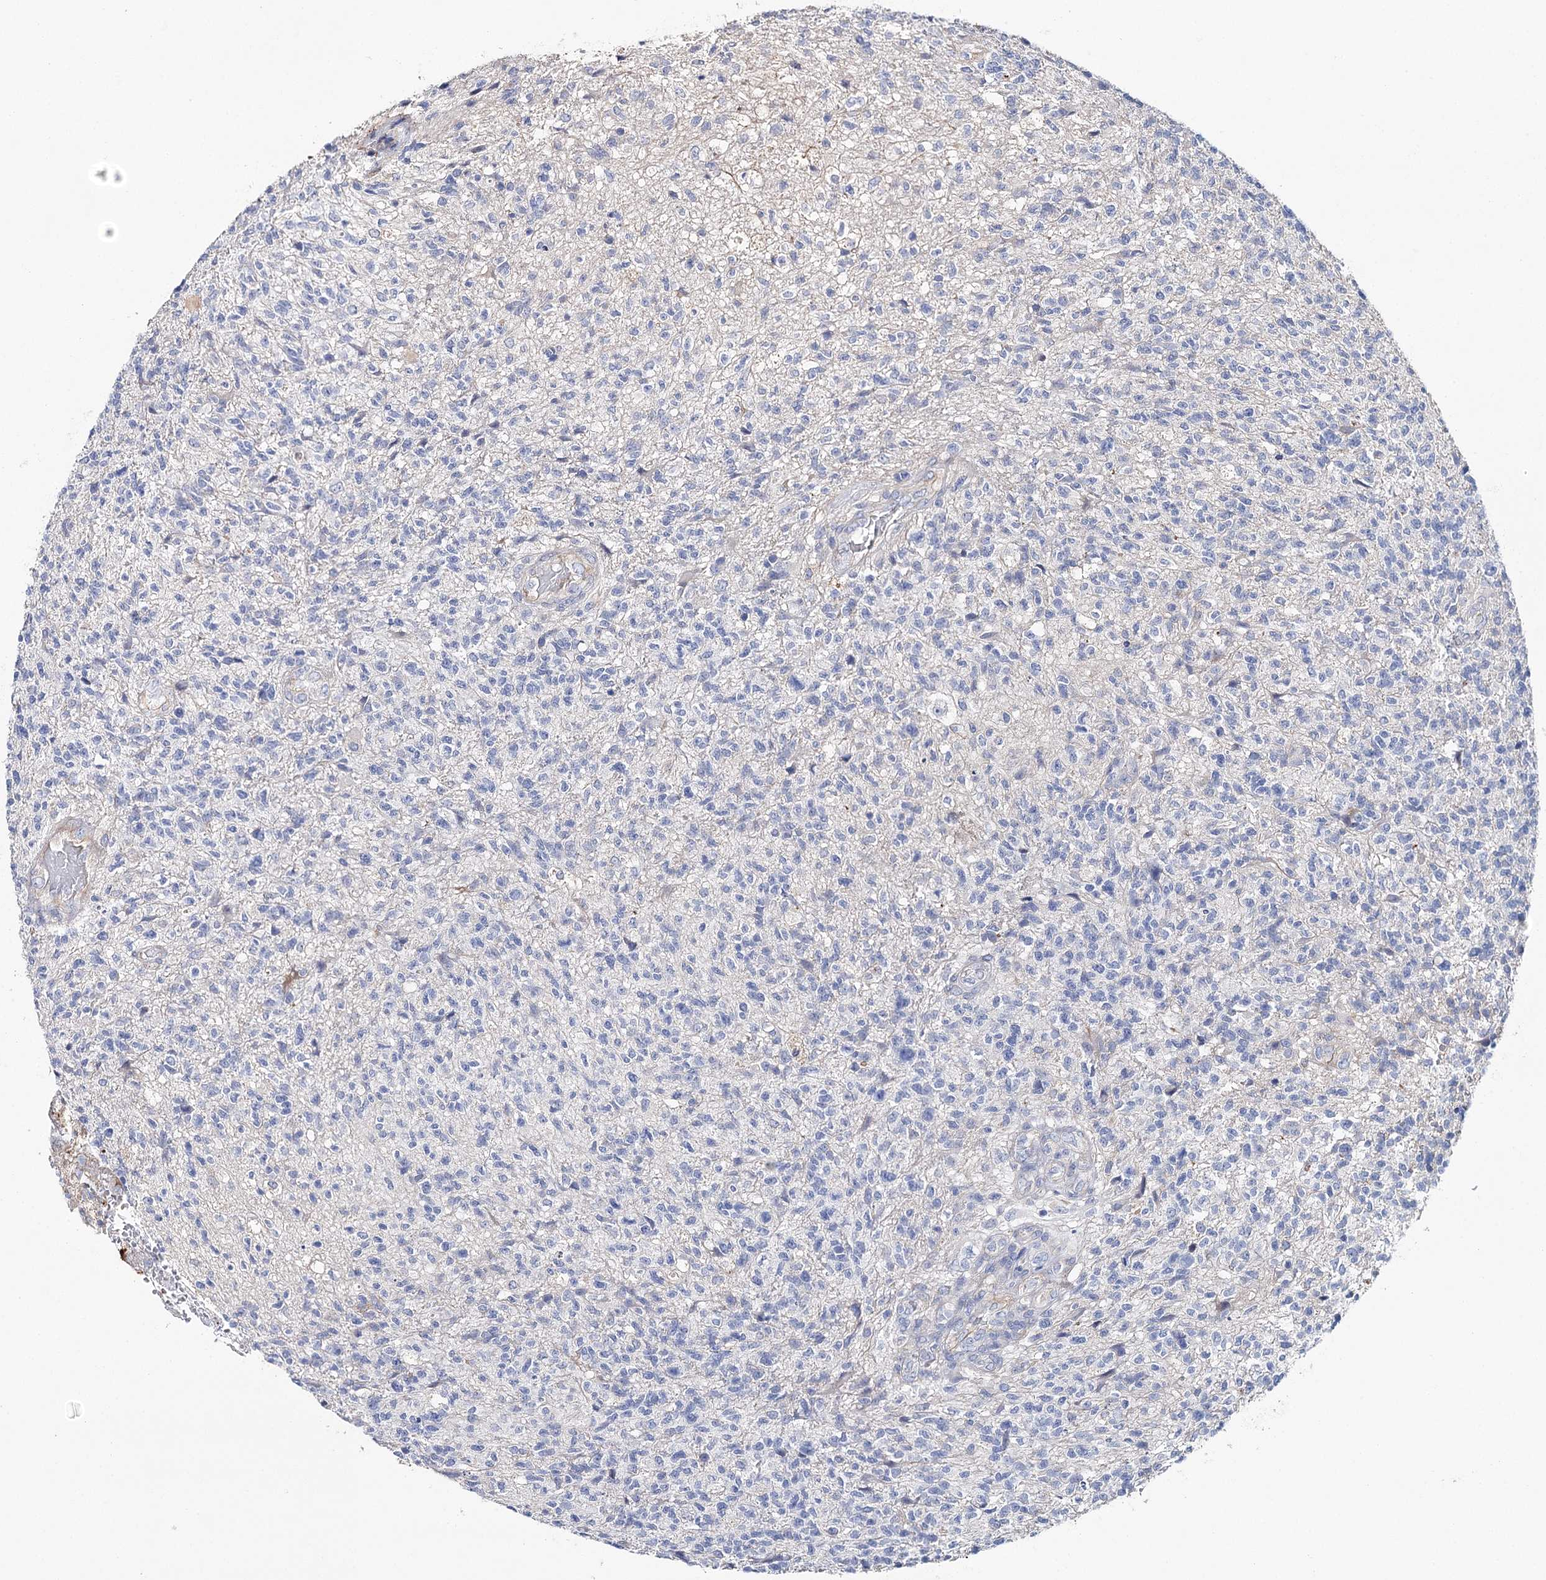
{"staining": {"intensity": "negative", "quantity": "none", "location": "none"}, "tissue": "glioma", "cell_type": "Tumor cells", "image_type": "cancer", "snomed": [{"axis": "morphology", "description": "Glioma, malignant, High grade"}, {"axis": "topography", "description": "Brain"}], "caption": "This is an IHC image of human glioma. There is no staining in tumor cells.", "gene": "EPYC", "patient": {"sex": "male", "age": 56}}